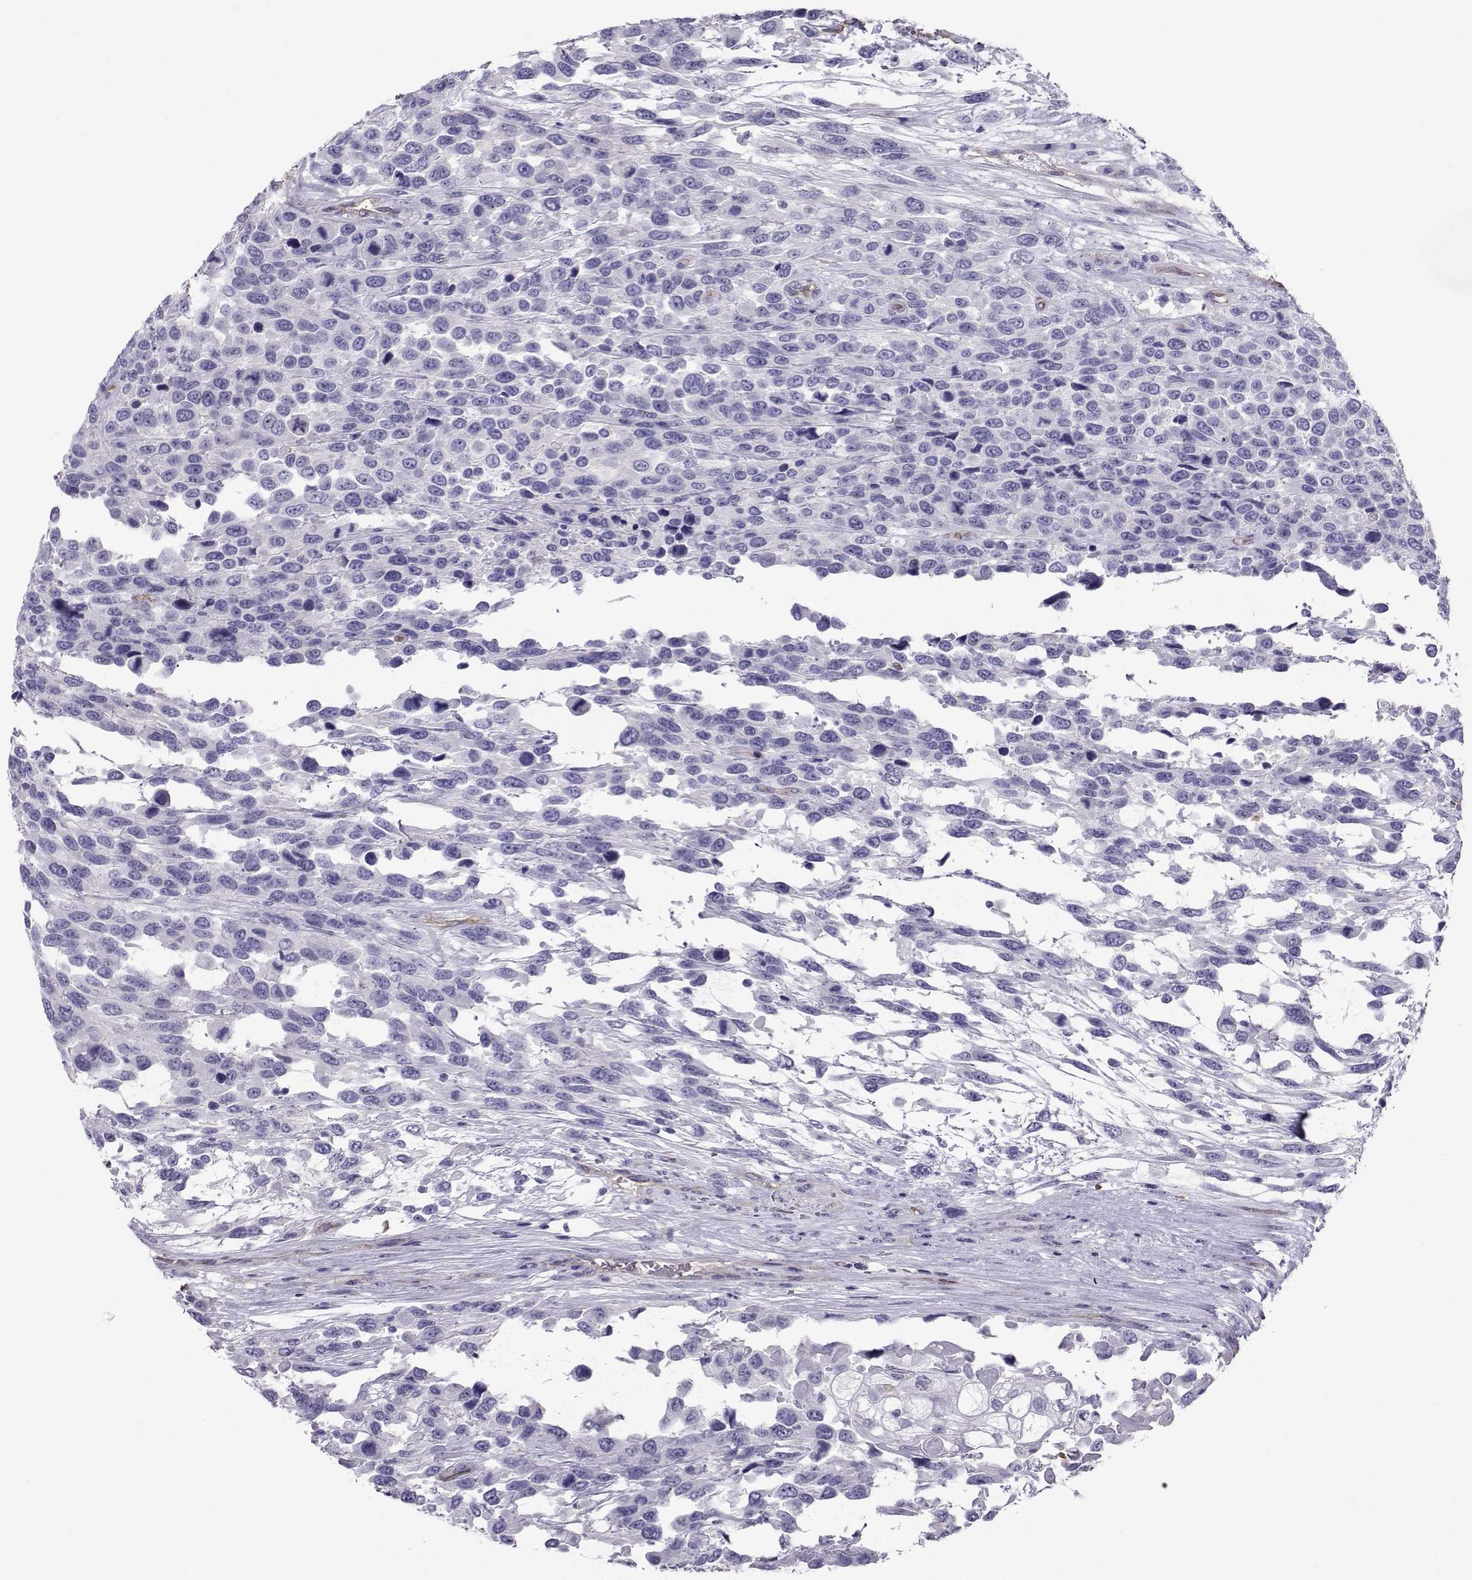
{"staining": {"intensity": "negative", "quantity": "none", "location": "none"}, "tissue": "urothelial cancer", "cell_type": "Tumor cells", "image_type": "cancer", "snomed": [{"axis": "morphology", "description": "Urothelial carcinoma, High grade"}, {"axis": "topography", "description": "Urinary bladder"}], "caption": "Urothelial cancer was stained to show a protein in brown. There is no significant positivity in tumor cells.", "gene": "CLUL1", "patient": {"sex": "female", "age": 70}}